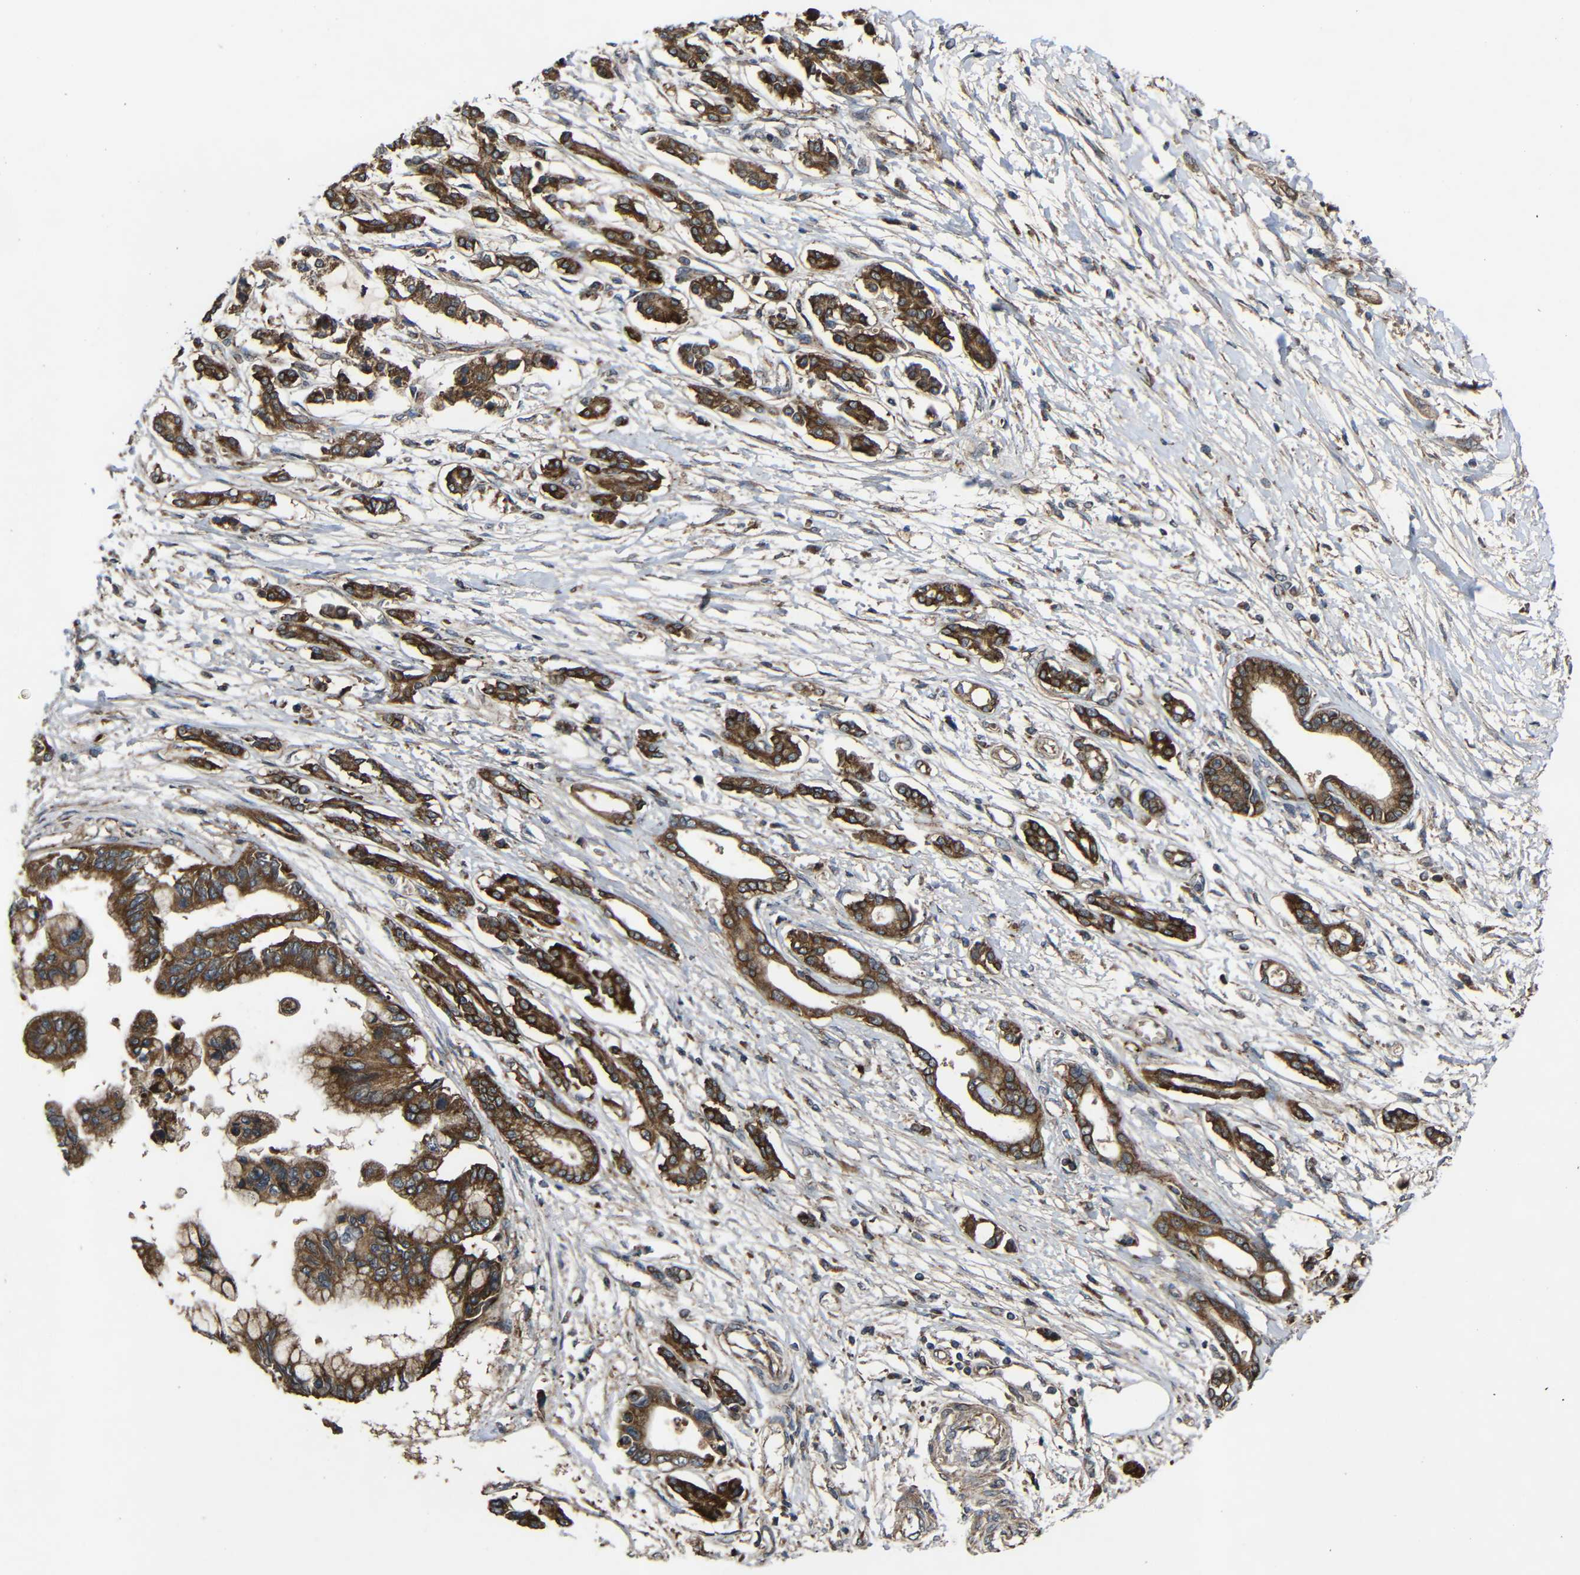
{"staining": {"intensity": "strong", "quantity": ">75%", "location": "cytoplasmic/membranous"}, "tissue": "pancreatic cancer", "cell_type": "Tumor cells", "image_type": "cancer", "snomed": [{"axis": "morphology", "description": "Adenocarcinoma, NOS"}, {"axis": "topography", "description": "Pancreas"}], "caption": "Immunohistochemical staining of pancreatic cancer shows strong cytoplasmic/membranous protein staining in approximately >75% of tumor cells. (brown staining indicates protein expression, while blue staining denotes nuclei).", "gene": "C1GALT1", "patient": {"sex": "male", "age": 56}}